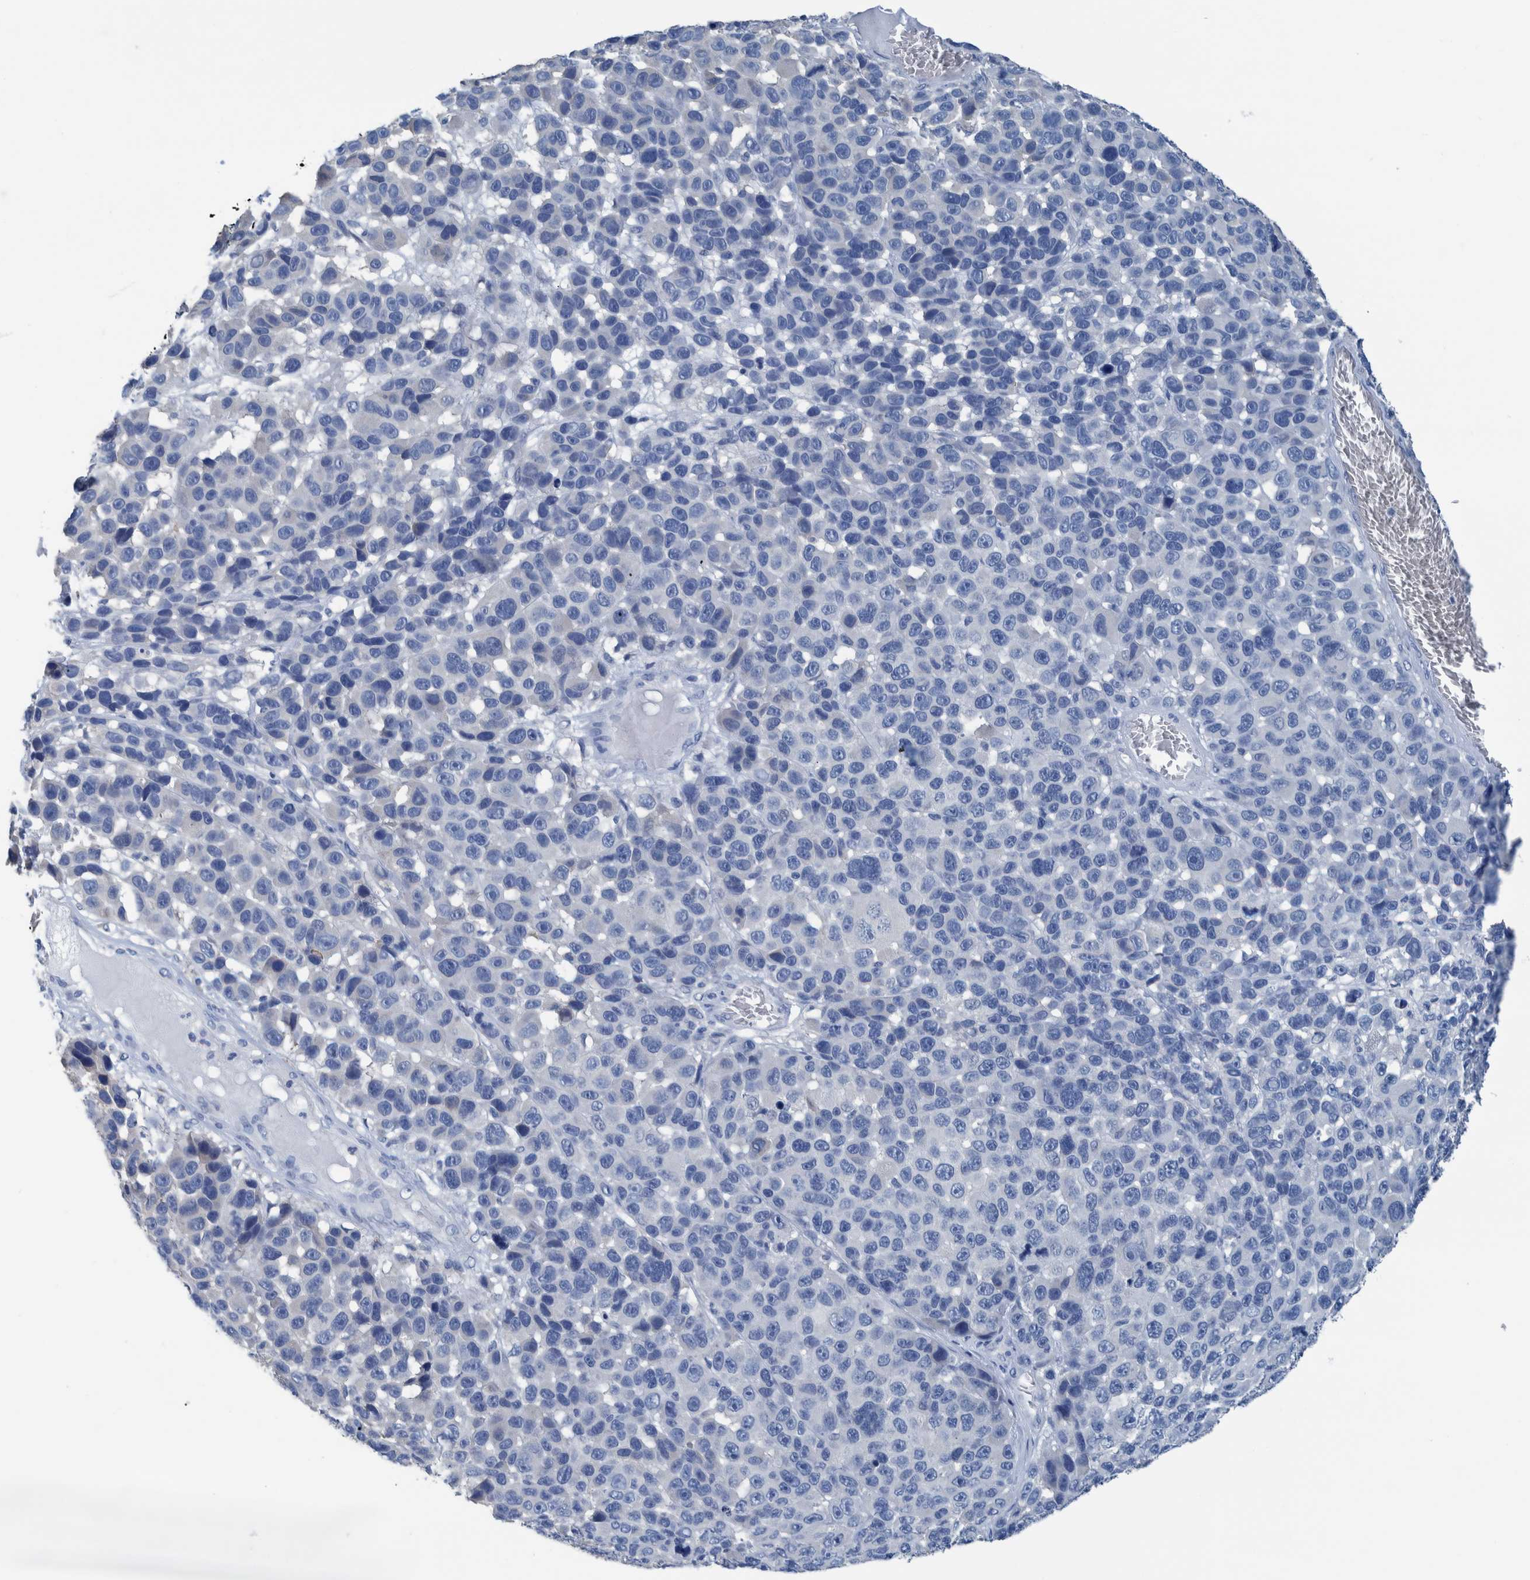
{"staining": {"intensity": "negative", "quantity": "none", "location": "none"}, "tissue": "melanoma", "cell_type": "Tumor cells", "image_type": "cancer", "snomed": [{"axis": "morphology", "description": "Malignant melanoma, NOS"}, {"axis": "topography", "description": "Skin"}], "caption": "DAB (3,3'-diaminobenzidine) immunohistochemical staining of melanoma exhibits no significant staining in tumor cells.", "gene": "IDO1", "patient": {"sex": "male", "age": 53}}